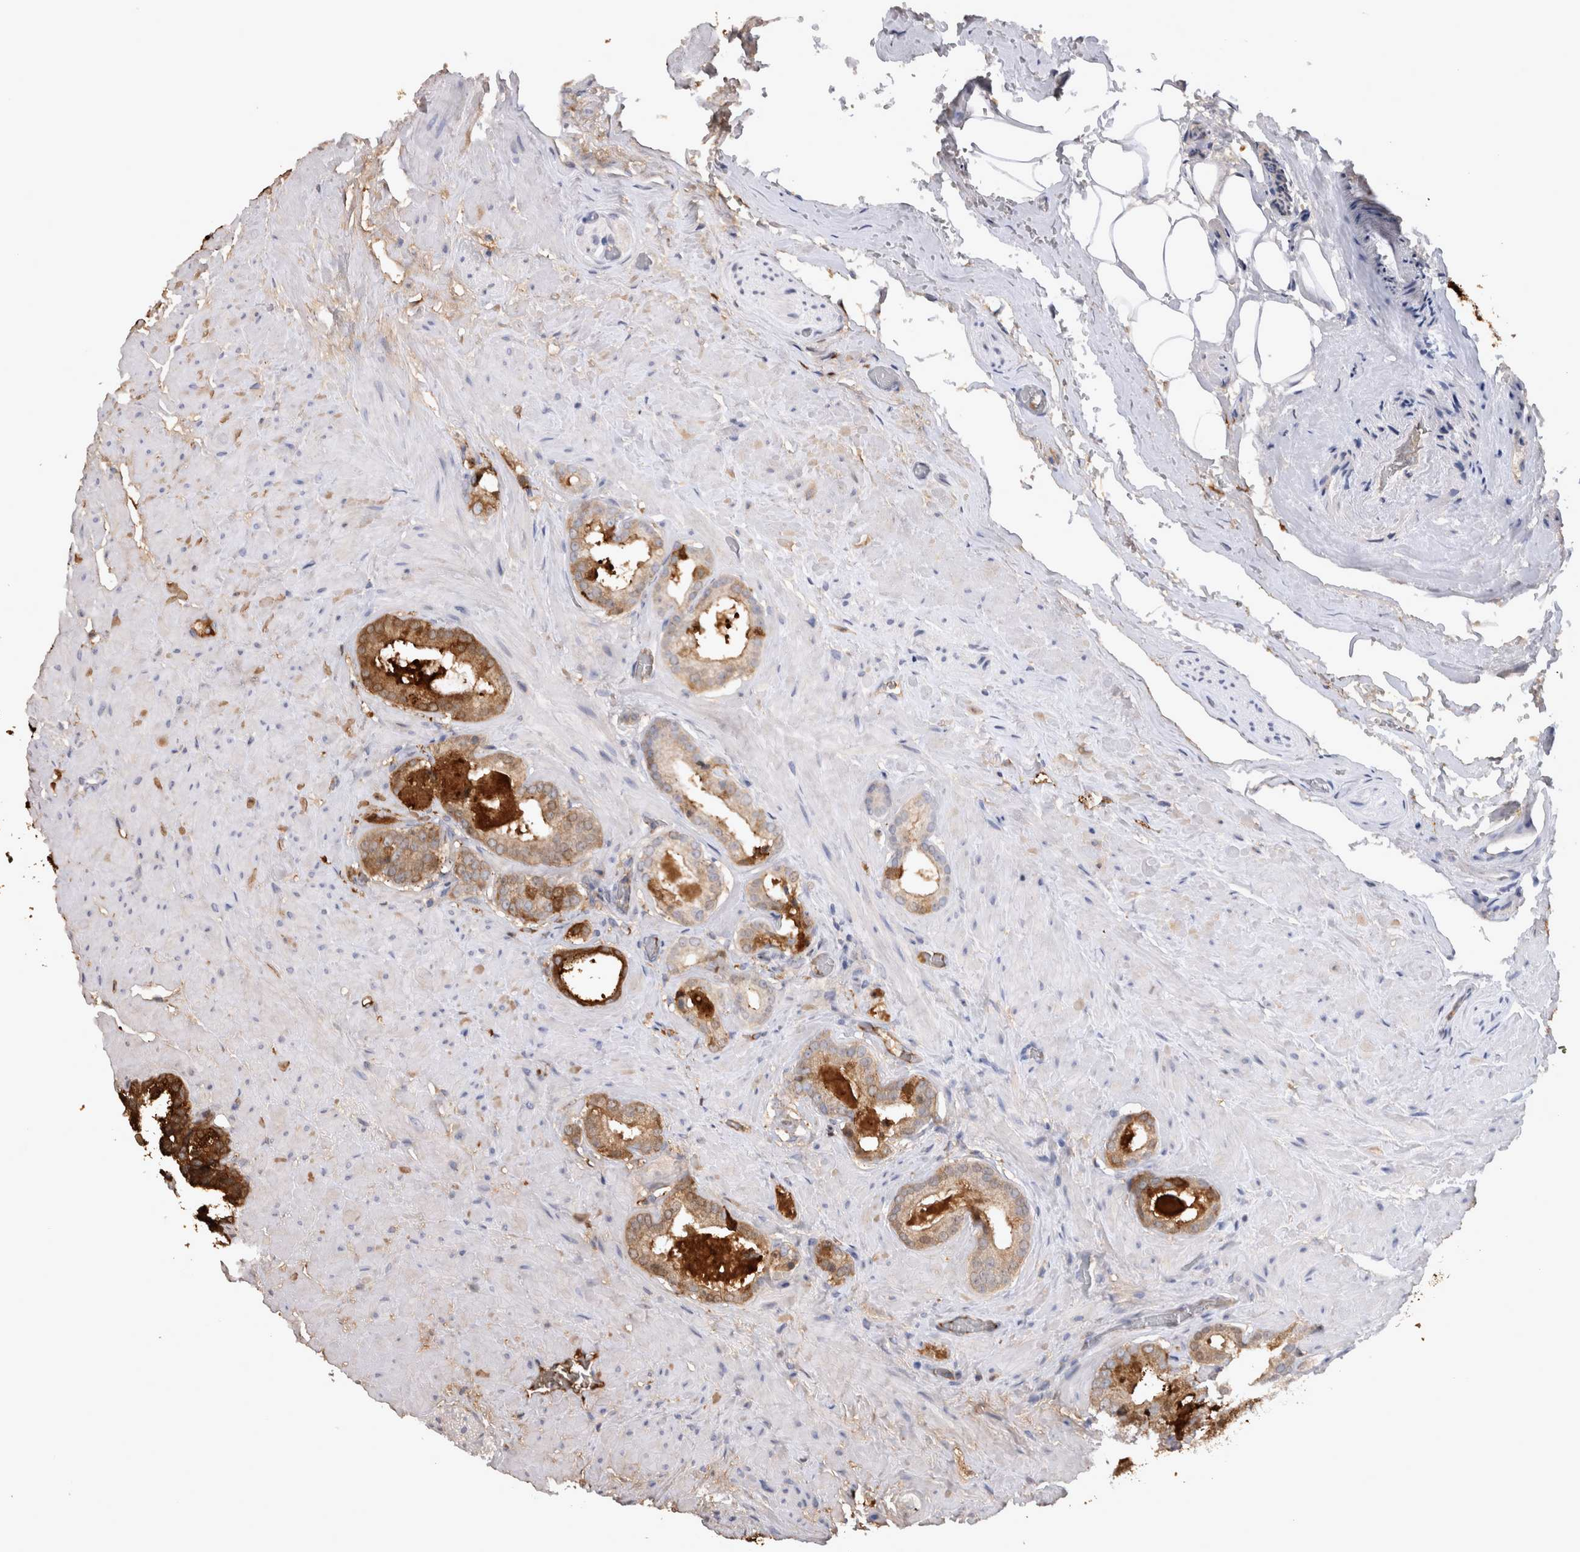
{"staining": {"intensity": "moderate", "quantity": ">75%", "location": "cytoplasmic/membranous"}, "tissue": "prostate cancer", "cell_type": "Tumor cells", "image_type": "cancer", "snomed": [{"axis": "morphology", "description": "Adenocarcinoma, High grade"}, {"axis": "topography", "description": "Prostate"}], "caption": "Prostate adenocarcinoma (high-grade) tissue shows moderate cytoplasmic/membranous positivity in approximately >75% of tumor cells", "gene": "MSMB", "patient": {"sex": "male", "age": 64}}